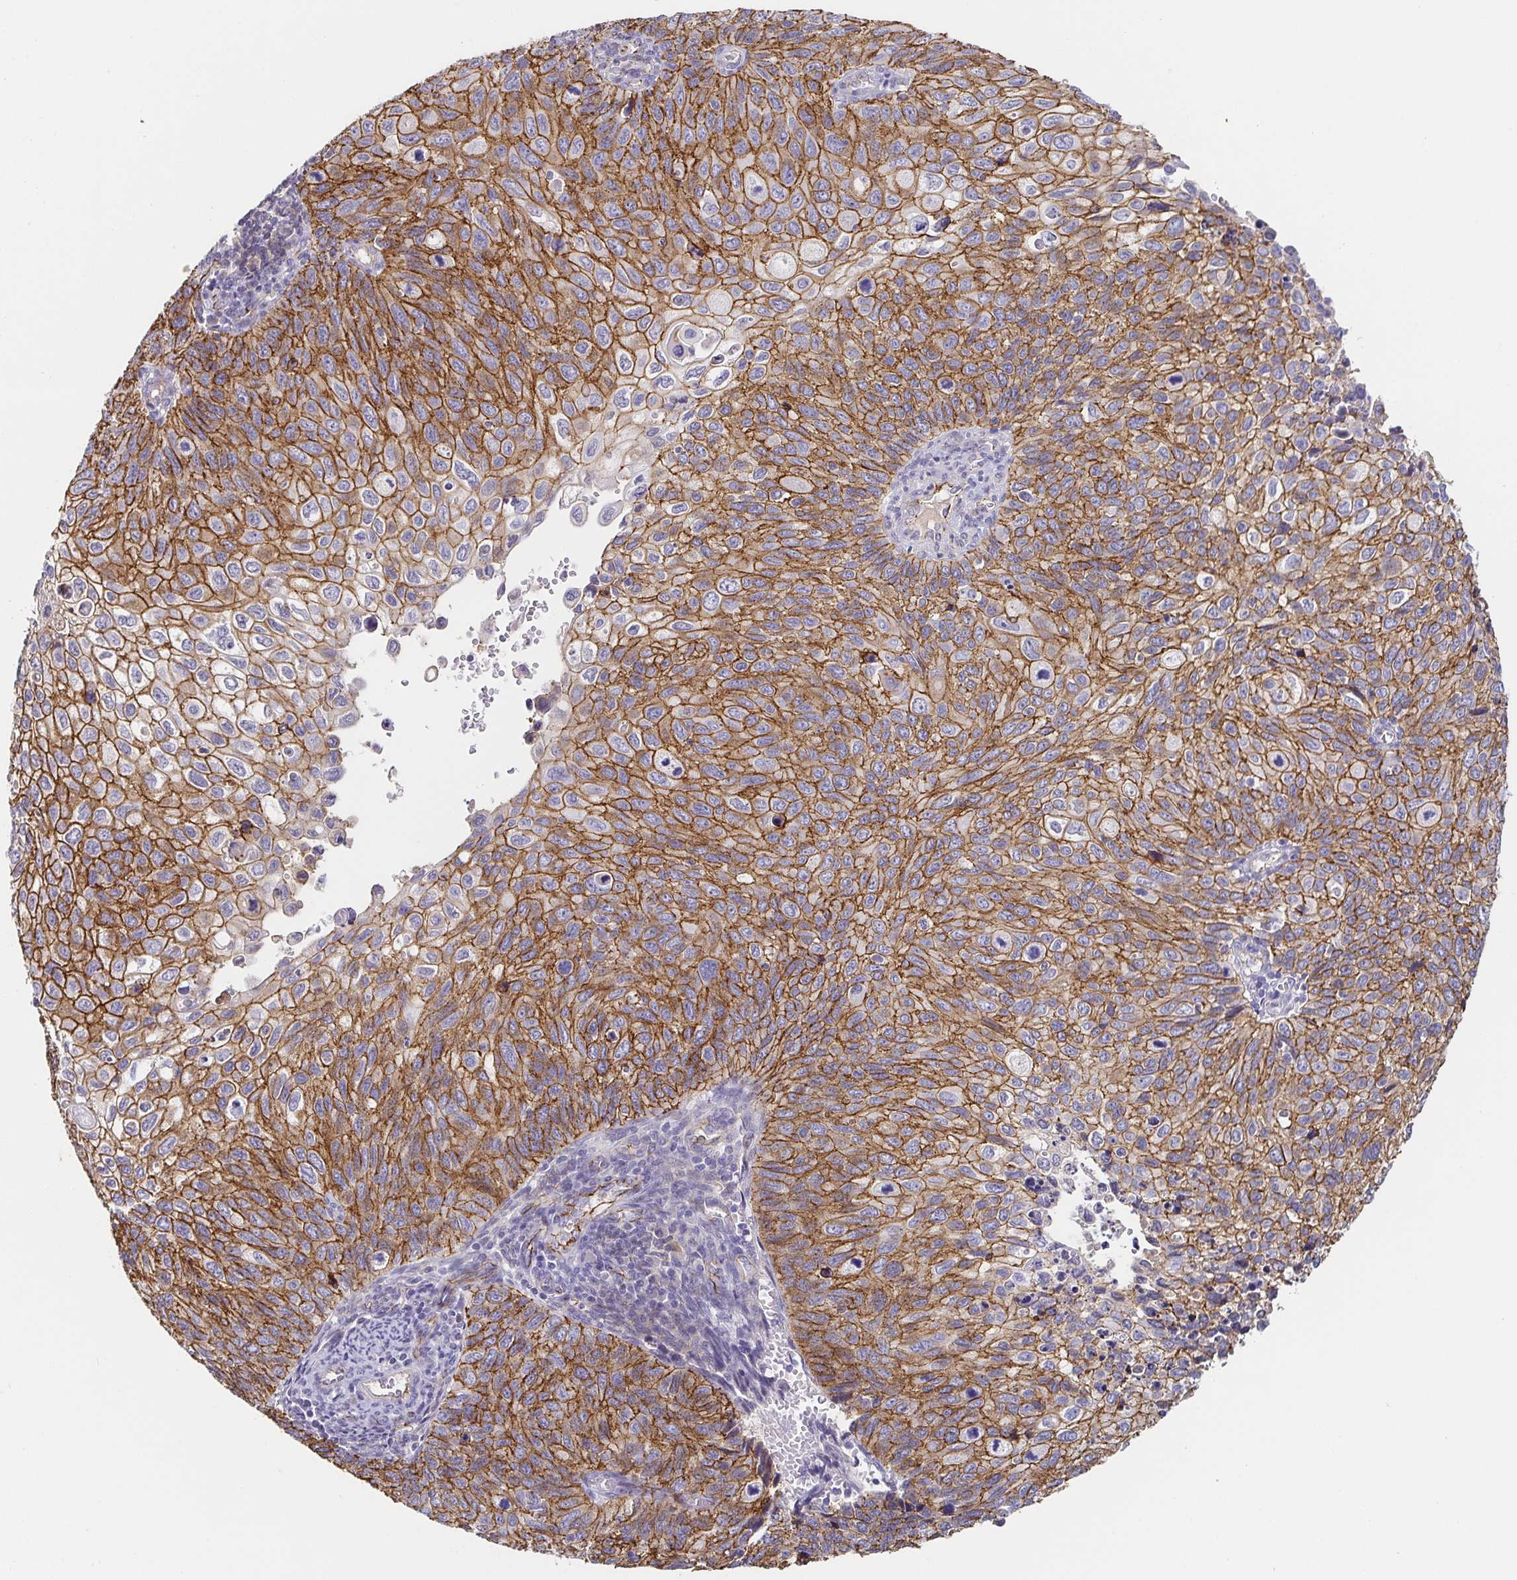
{"staining": {"intensity": "moderate", "quantity": ">75%", "location": "cytoplasmic/membranous"}, "tissue": "cervical cancer", "cell_type": "Tumor cells", "image_type": "cancer", "snomed": [{"axis": "morphology", "description": "Squamous cell carcinoma, NOS"}, {"axis": "topography", "description": "Cervix"}], "caption": "Brown immunohistochemical staining in human cervical cancer (squamous cell carcinoma) shows moderate cytoplasmic/membranous staining in about >75% of tumor cells.", "gene": "PIWIL3", "patient": {"sex": "female", "age": 70}}